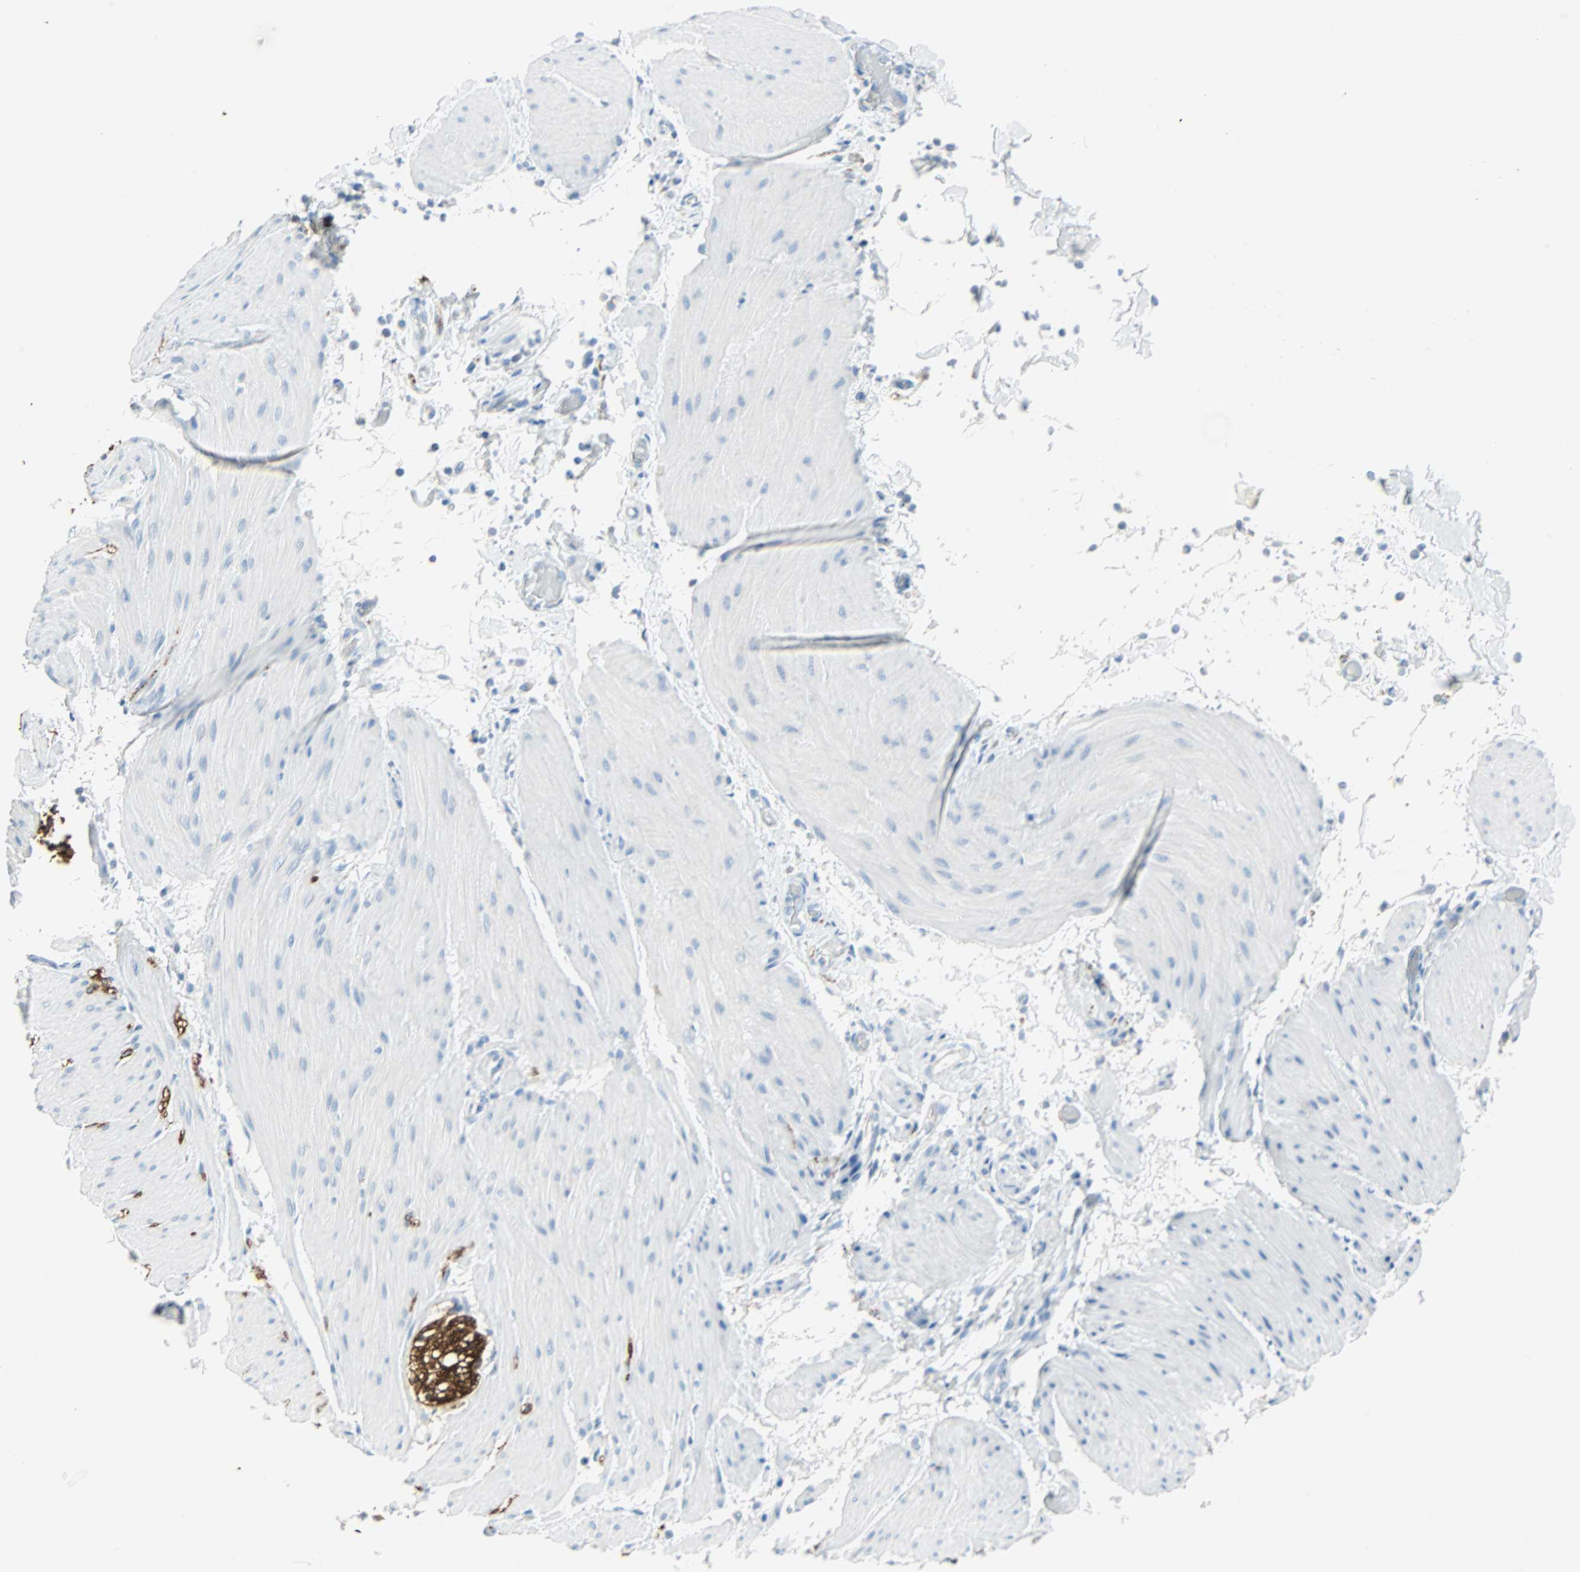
{"staining": {"intensity": "negative", "quantity": "none", "location": "none"}, "tissue": "smooth muscle", "cell_type": "Smooth muscle cells", "image_type": "normal", "snomed": [{"axis": "morphology", "description": "Normal tissue, NOS"}, {"axis": "topography", "description": "Smooth muscle"}, {"axis": "topography", "description": "Colon"}], "caption": "This is an immunohistochemistry (IHC) micrograph of benign human smooth muscle. There is no positivity in smooth muscle cells.", "gene": "STX1A", "patient": {"sex": "male", "age": 67}}